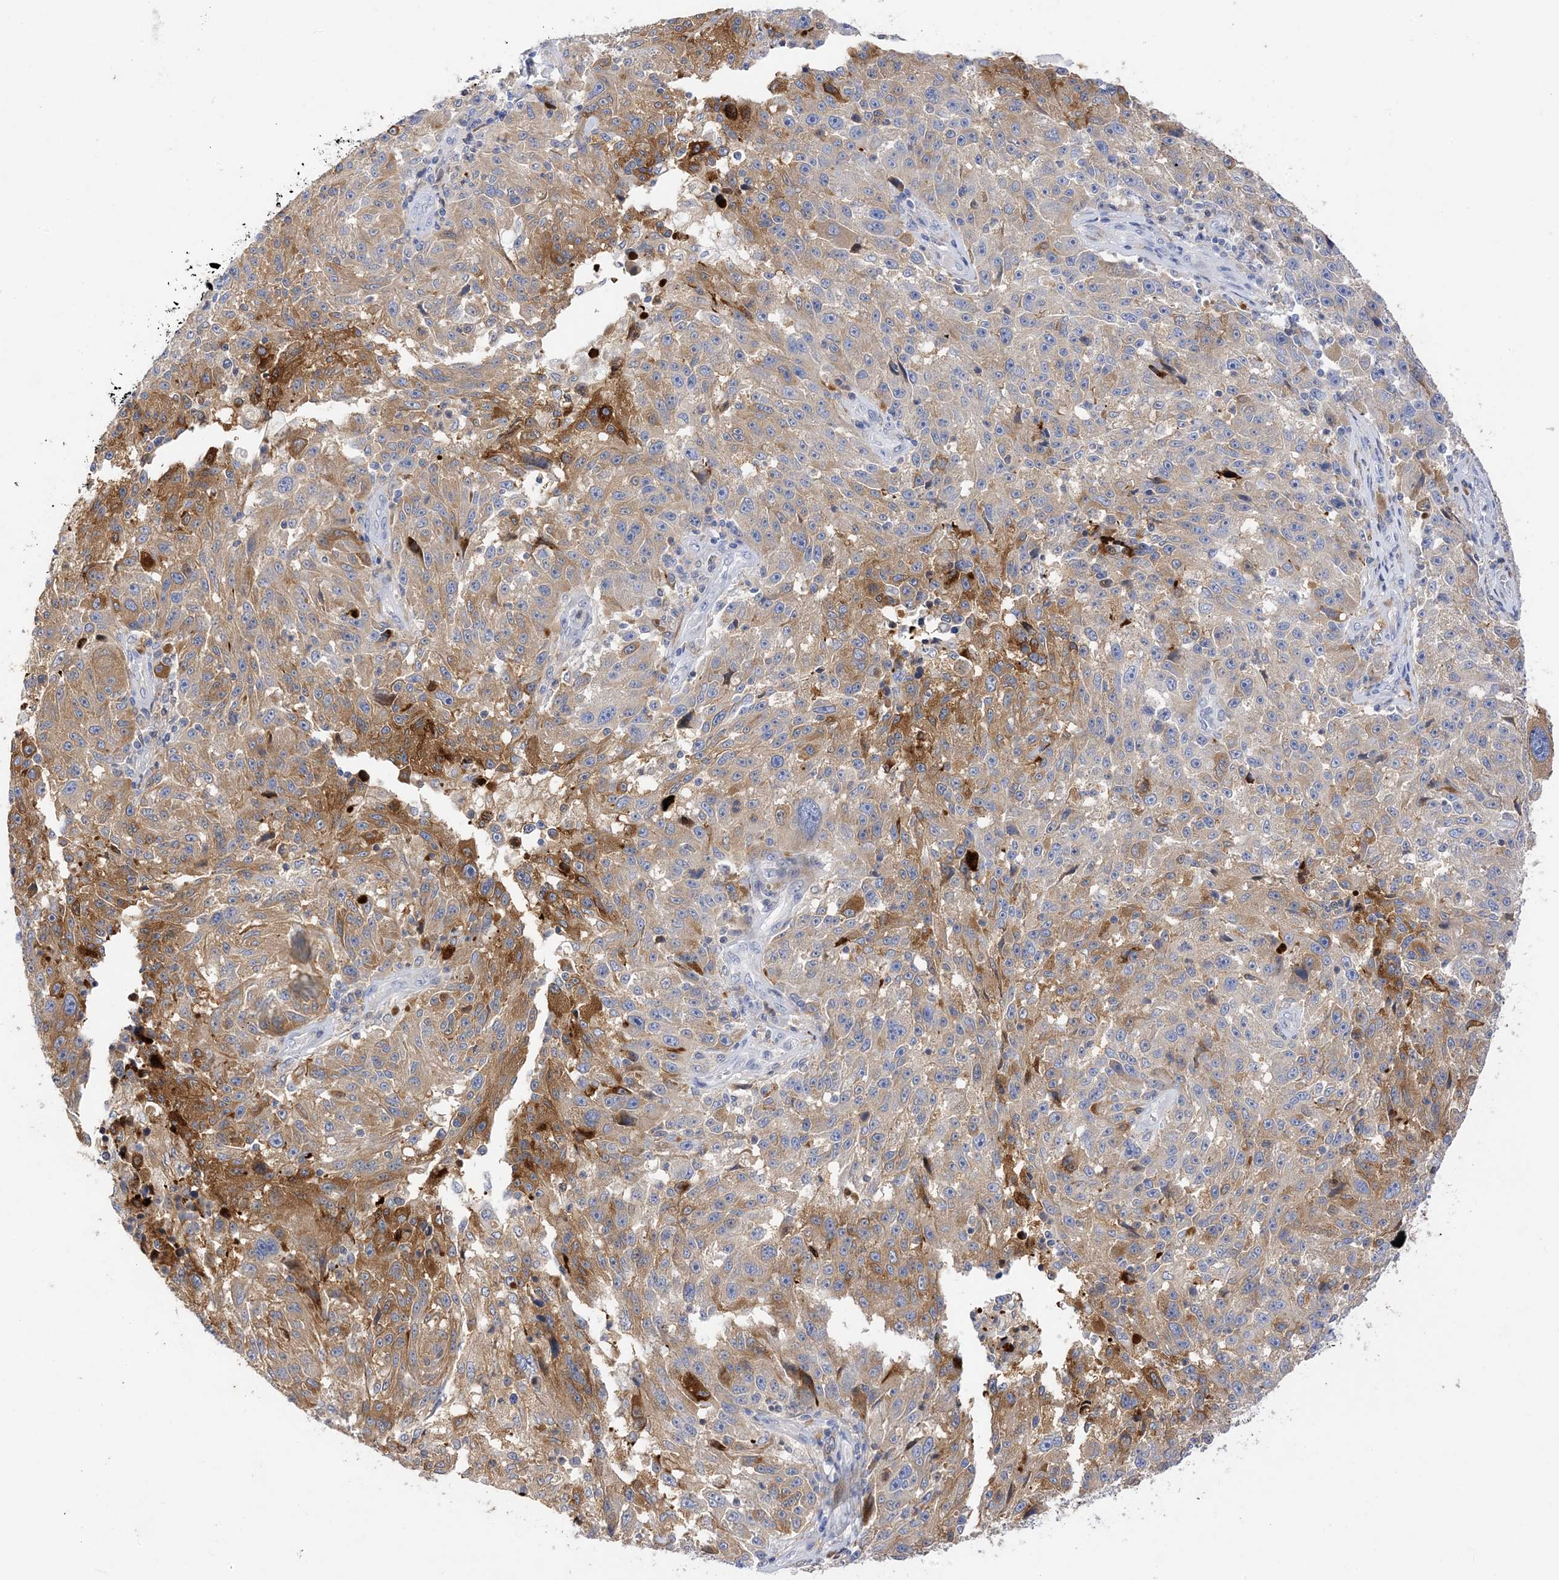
{"staining": {"intensity": "moderate", "quantity": "25%-75%", "location": "cytoplasmic/membranous"}, "tissue": "melanoma", "cell_type": "Tumor cells", "image_type": "cancer", "snomed": [{"axis": "morphology", "description": "Malignant melanoma, NOS"}, {"axis": "topography", "description": "Skin"}], "caption": "Immunohistochemical staining of melanoma displays medium levels of moderate cytoplasmic/membranous expression in about 25%-75% of tumor cells.", "gene": "ARV1", "patient": {"sex": "male", "age": 53}}